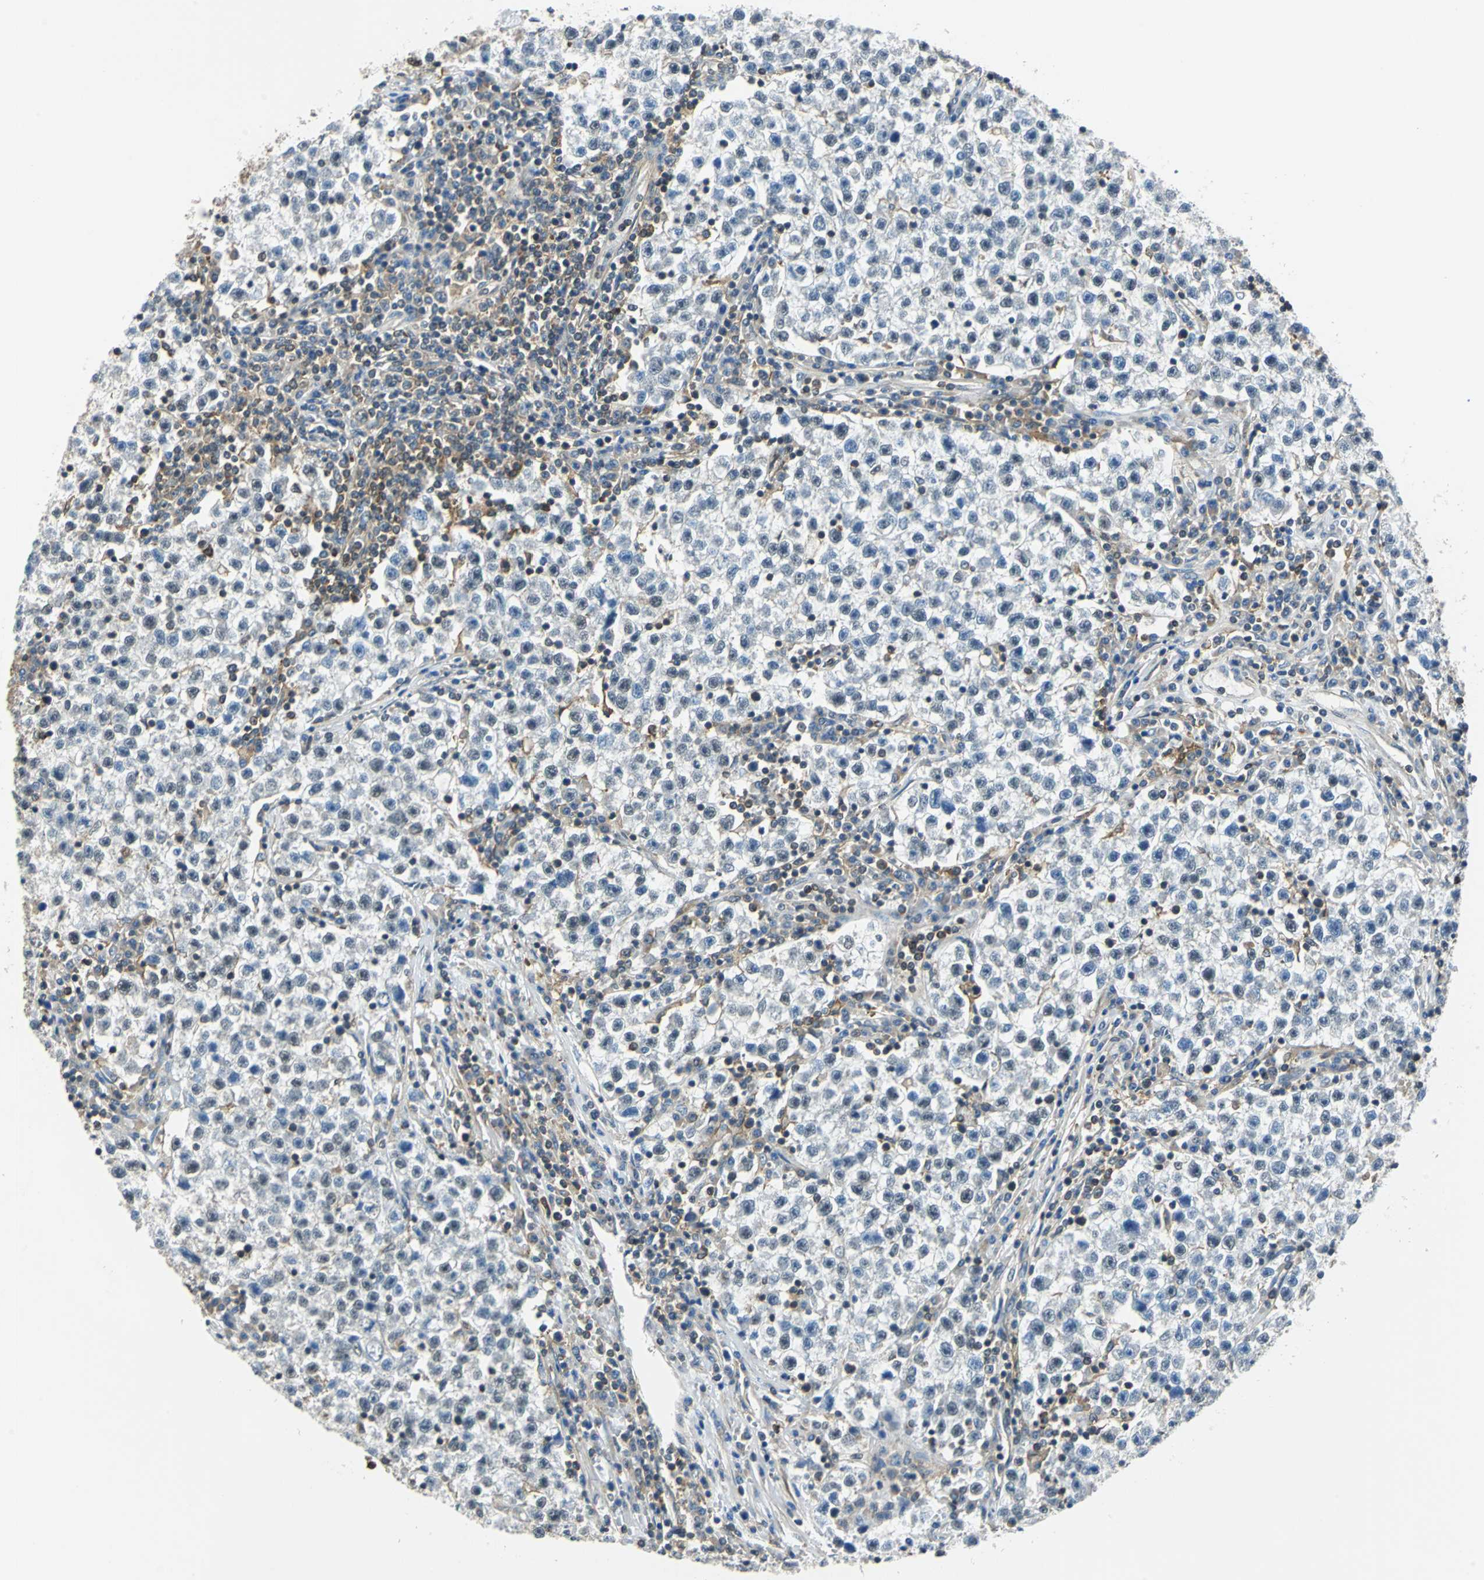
{"staining": {"intensity": "negative", "quantity": "none", "location": "none"}, "tissue": "testis cancer", "cell_type": "Tumor cells", "image_type": "cancer", "snomed": [{"axis": "morphology", "description": "Seminoma, NOS"}, {"axis": "topography", "description": "Testis"}], "caption": "IHC of human seminoma (testis) reveals no expression in tumor cells.", "gene": "ARPC3", "patient": {"sex": "male", "age": 22}}